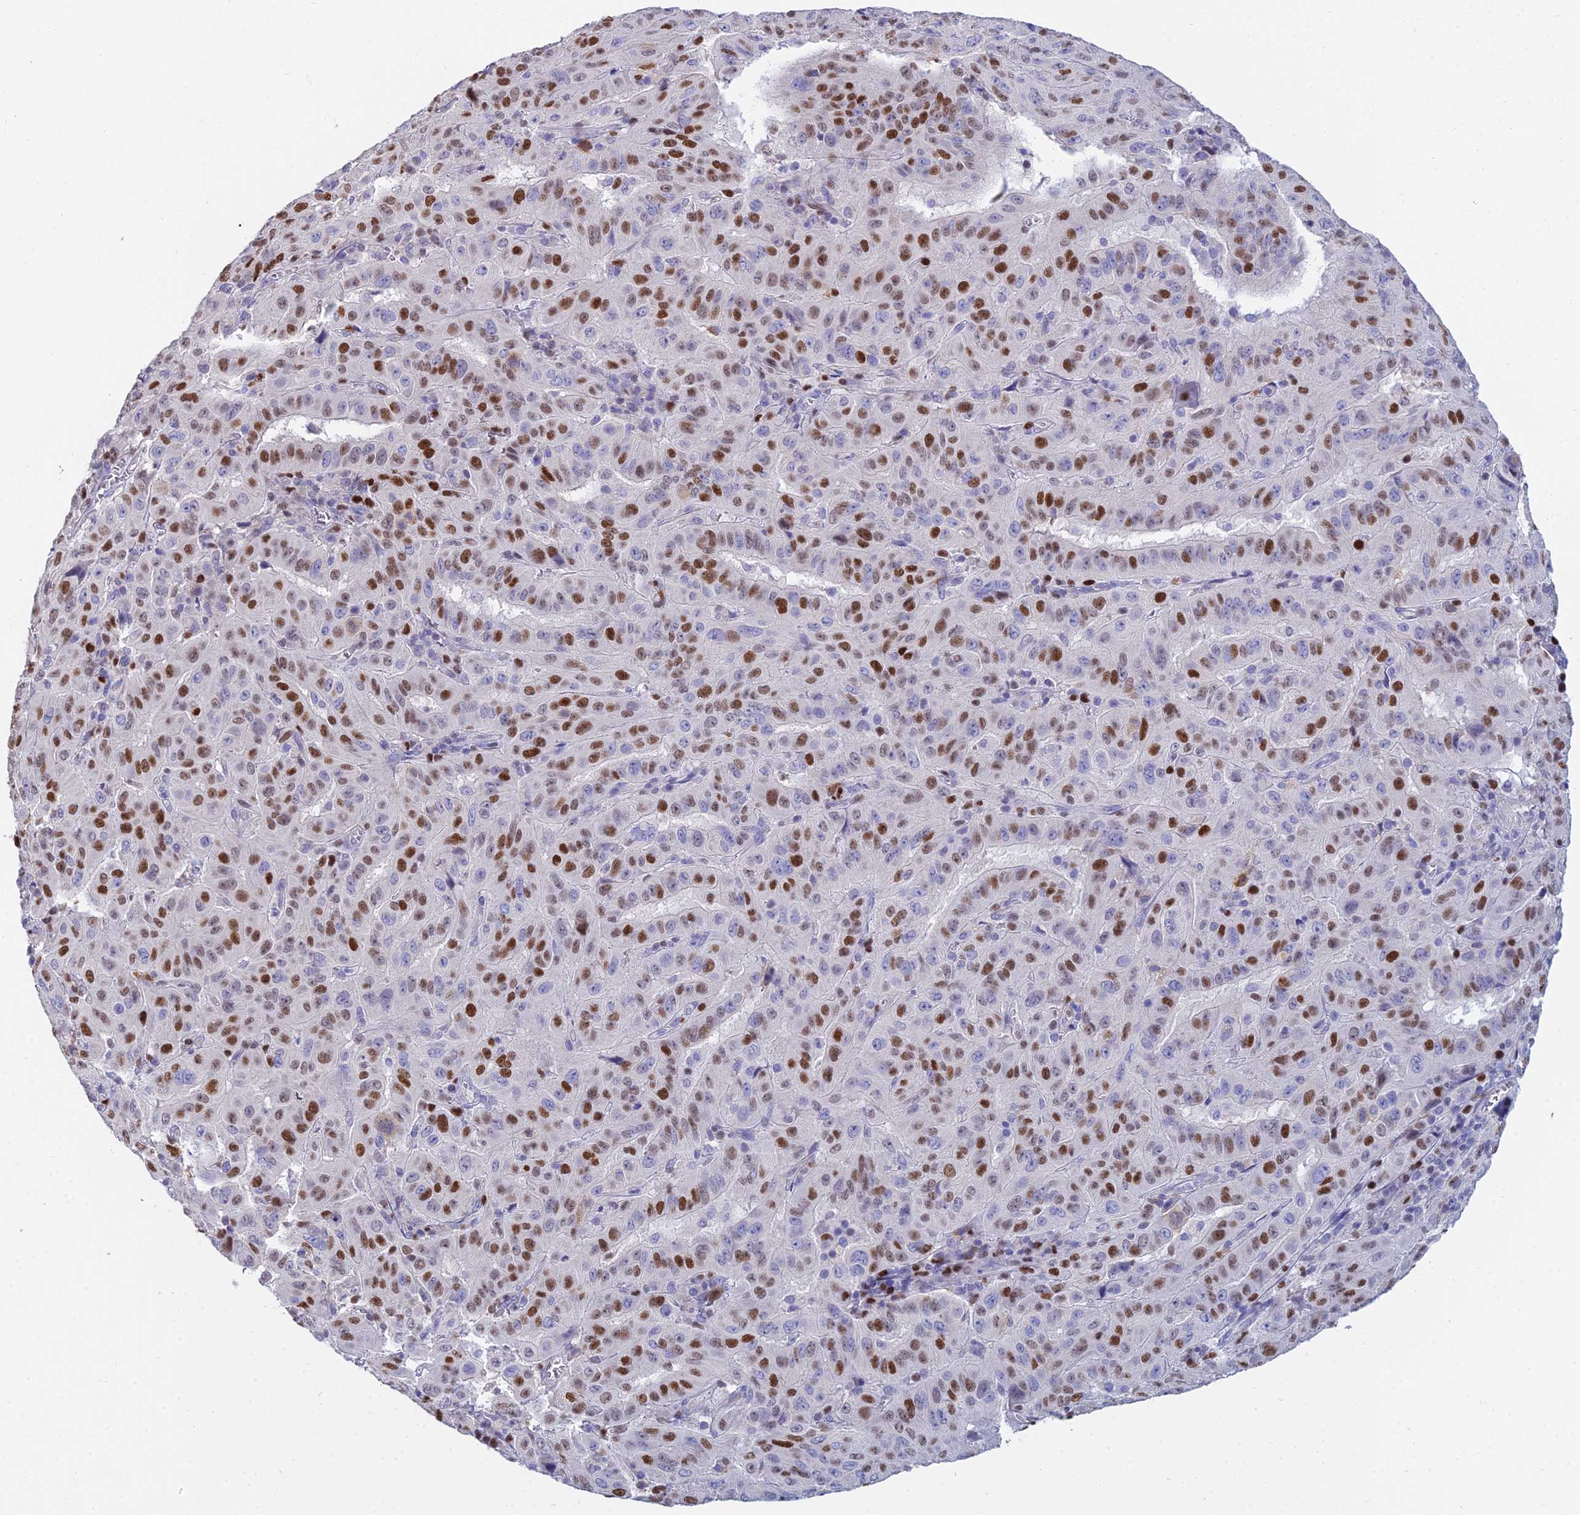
{"staining": {"intensity": "moderate", "quantity": "25%-75%", "location": "nuclear"}, "tissue": "pancreatic cancer", "cell_type": "Tumor cells", "image_type": "cancer", "snomed": [{"axis": "morphology", "description": "Adenocarcinoma, NOS"}, {"axis": "topography", "description": "Pancreas"}], "caption": "Protein expression analysis of pancreatic cancer reveals moderate nuclear staining in about 25%-75% of tumor cells. (DAB IHC with brightfield microscopy, high magnification).", "gene": "MCM2", "patient": {"sex": "male", "age": 63}}